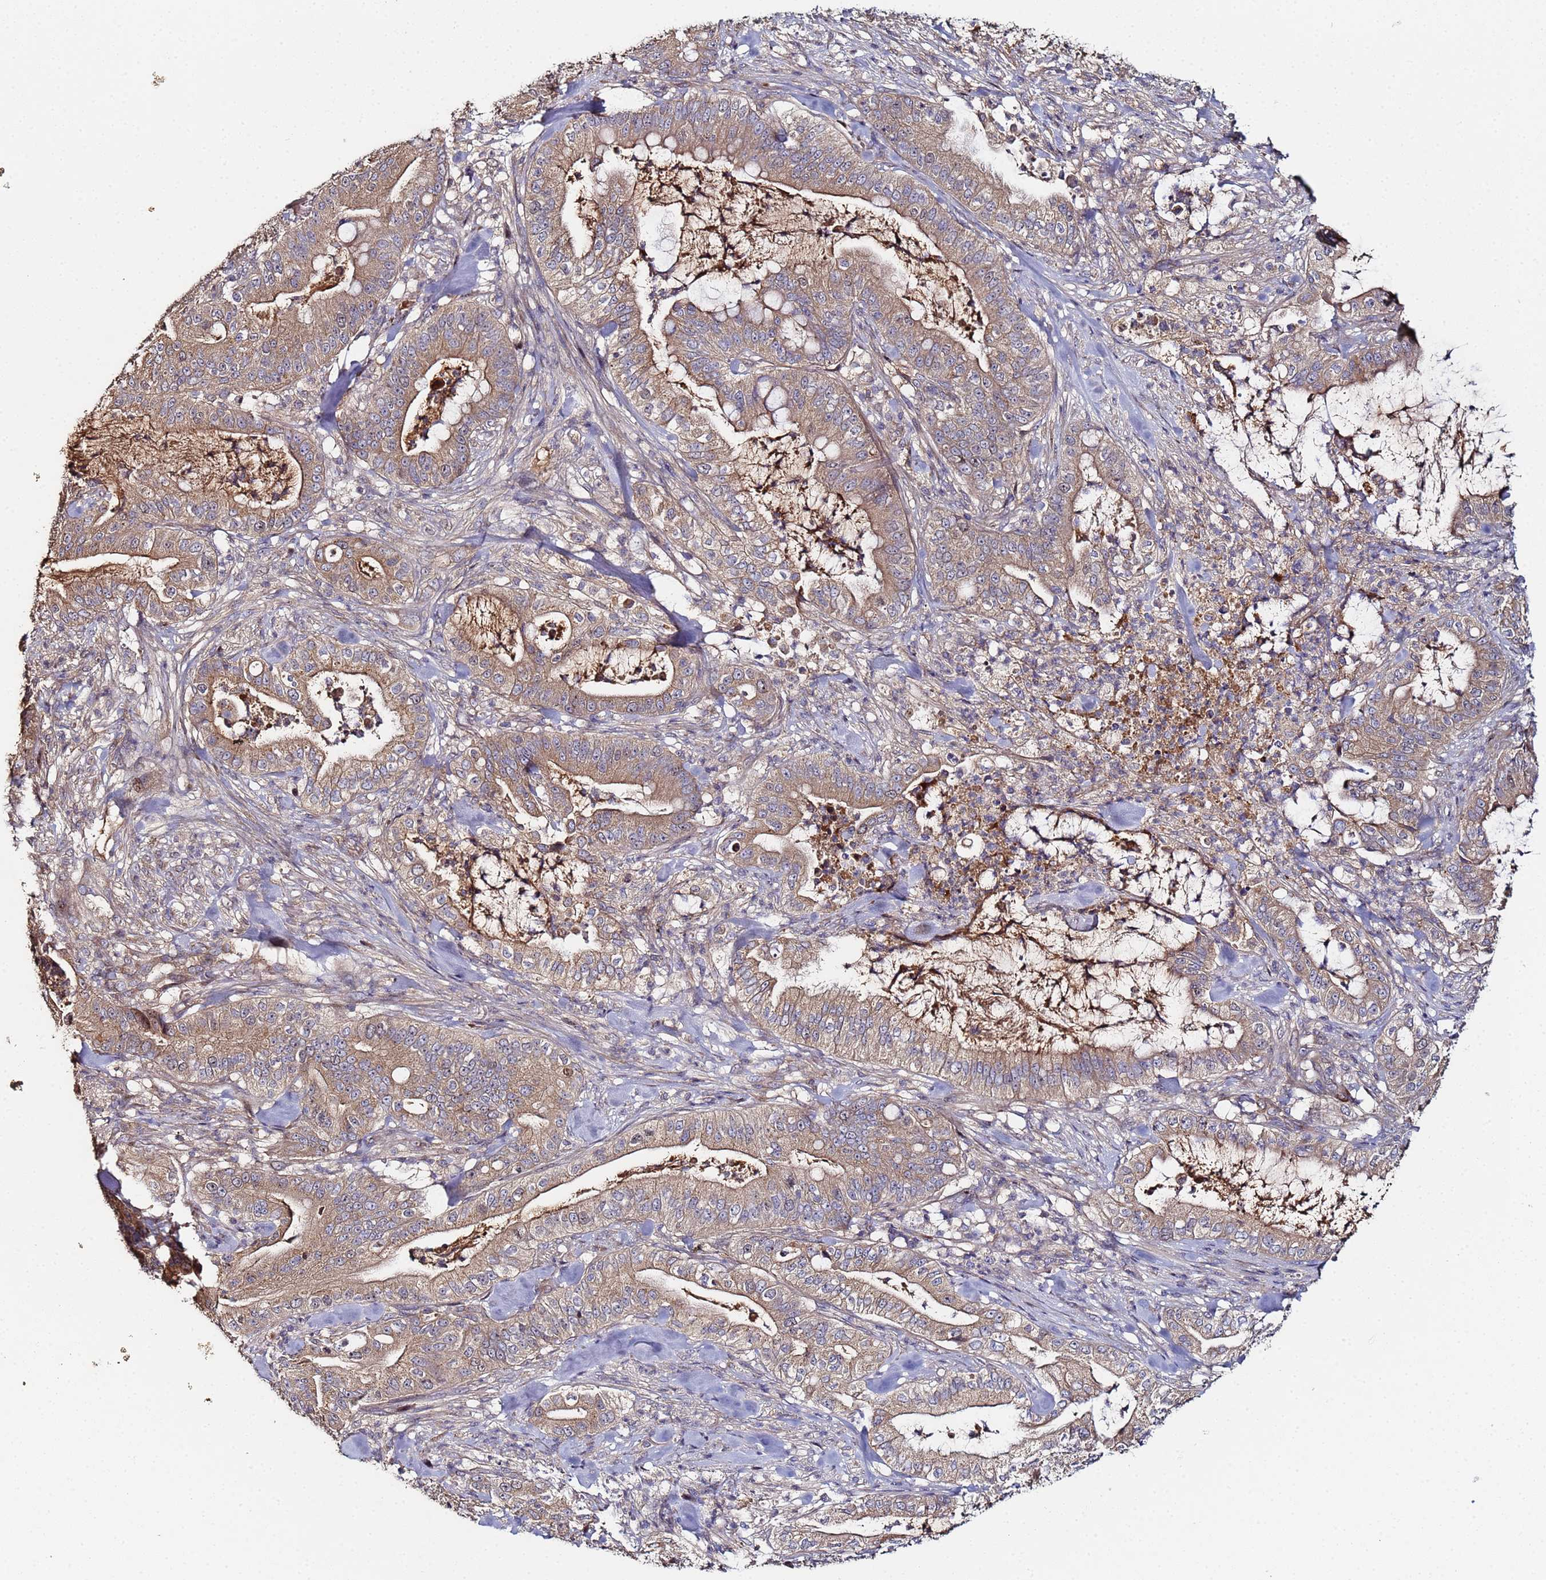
{"staining": {"intensity": "moderate", "quantity": ">75%", "location": "cytoplasmic/membranous"}, "tissue": "pancreatic cancer", "cell_type": "Tumor cells", "image_type": "cancer", "snomed": [{"axis": "morphology", "description": "Adenocarcinoma, NOS"}, {"axis": "topography", "description": "Pancreas"}], "caption": "Tumor cells demonstrate moderate cytoplasmic/membranous positivity in approximately >75% of cells in adenocarcinoma (pancreatic).", "gene": "OSER1", "patient": {"sex": "male", "age": 71}}